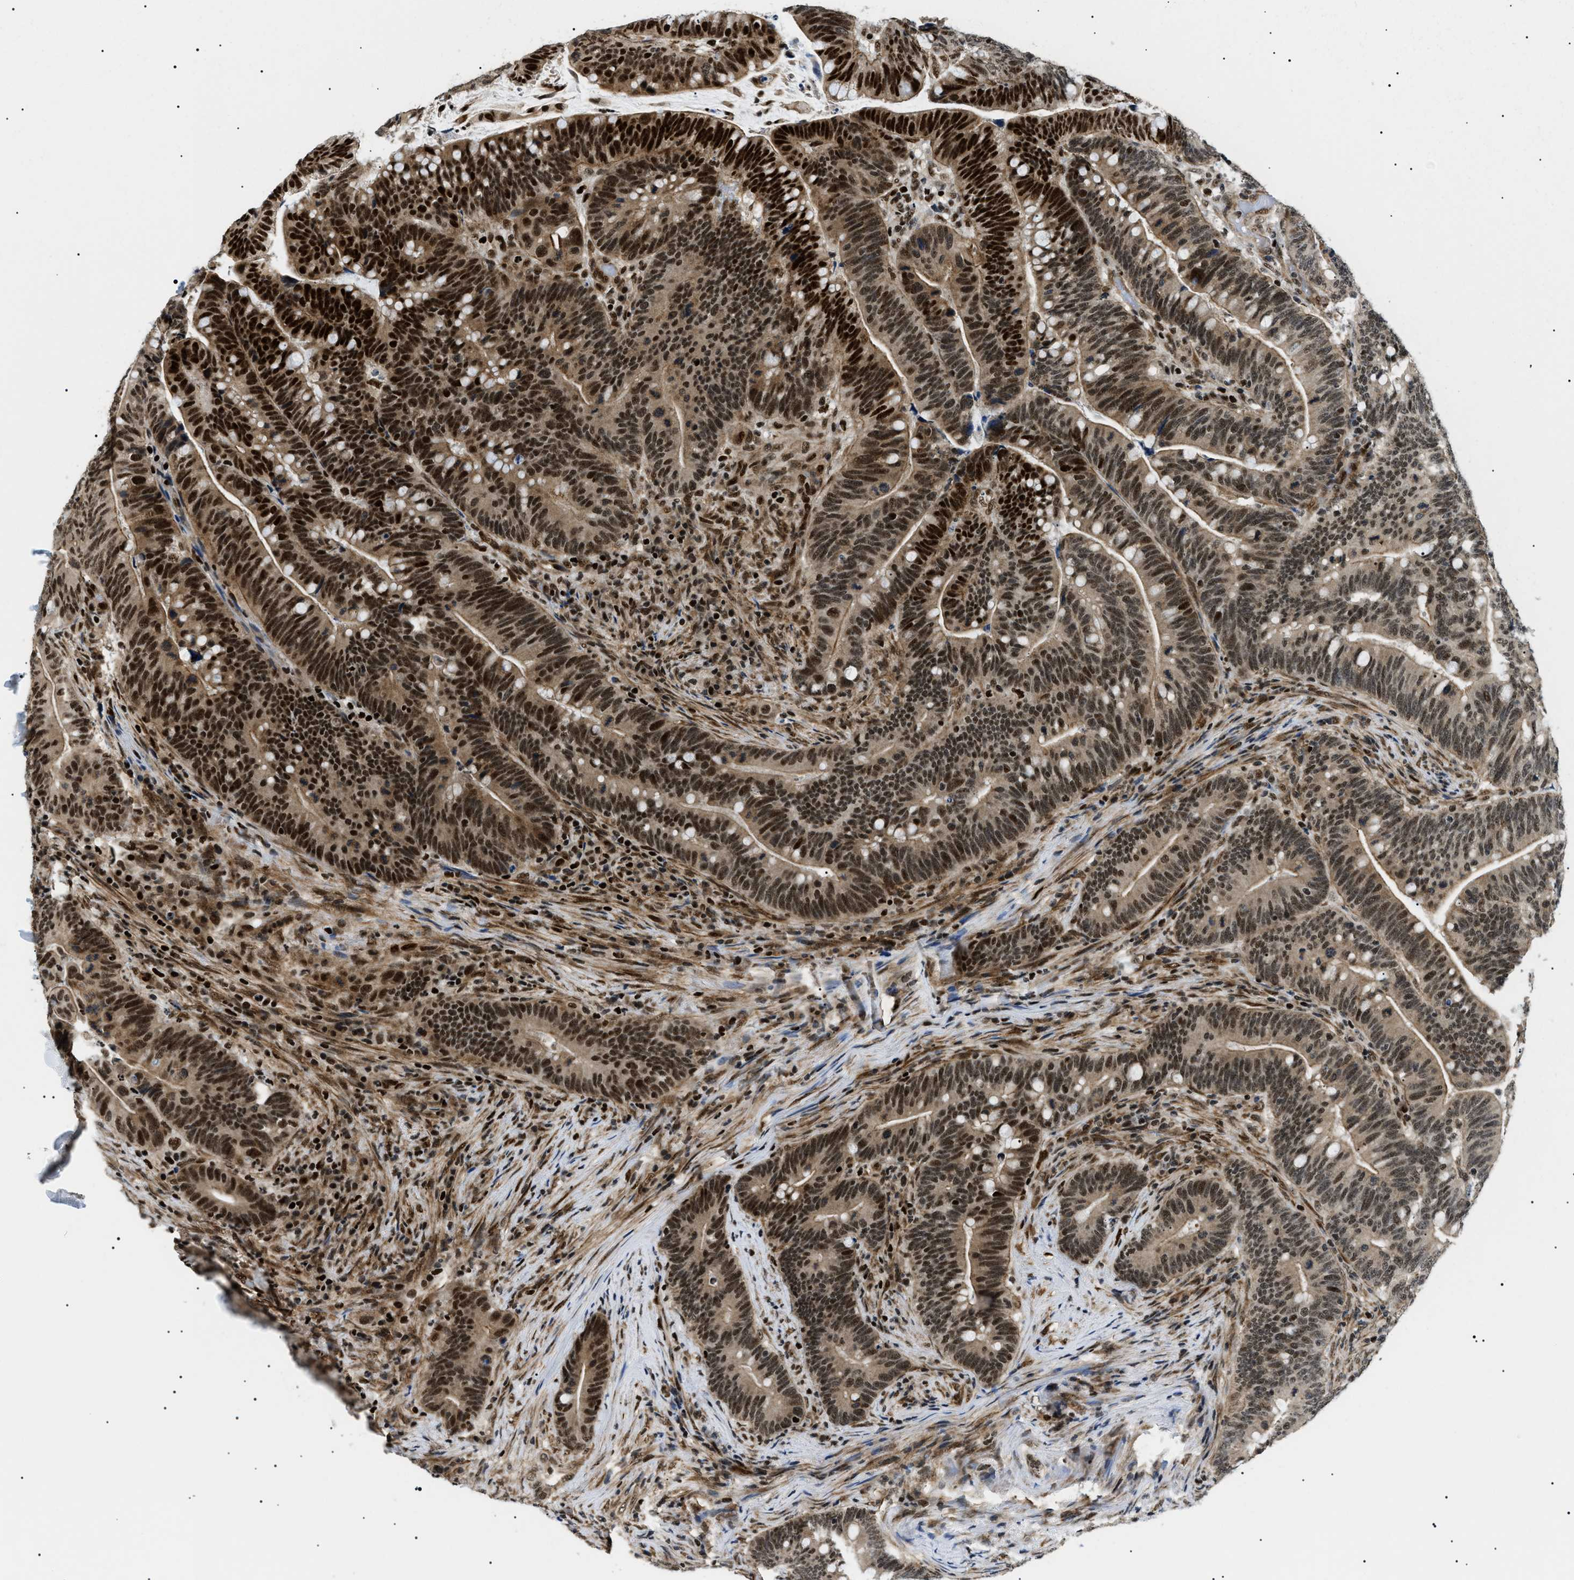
{"staining": {"intensity": "strong", "quantity": ">75%", "location": "cytoplasmic/membranous,nuclear"}, "tissue": "colorectal cancer", "cell_type": "Tumor cells", "image_type": "cancer", "snomed": [{"axis": "morphology", "description": "Normal tissue, NOS"}, {"axis": "morphology", "description": "Adenocarcinoma, NOS"}, {"axis": "topography", "description": "Colon"}], "caption": "Protein staining by immunohistochemistry (IHC) exhibits strong cytoplasmic/membranous and nuclear staining in about >75% of tumor cells in adenocarcinoma (colorectal).", "gene": "CWC25", "patient": {"sex": "female", "age": 66}}